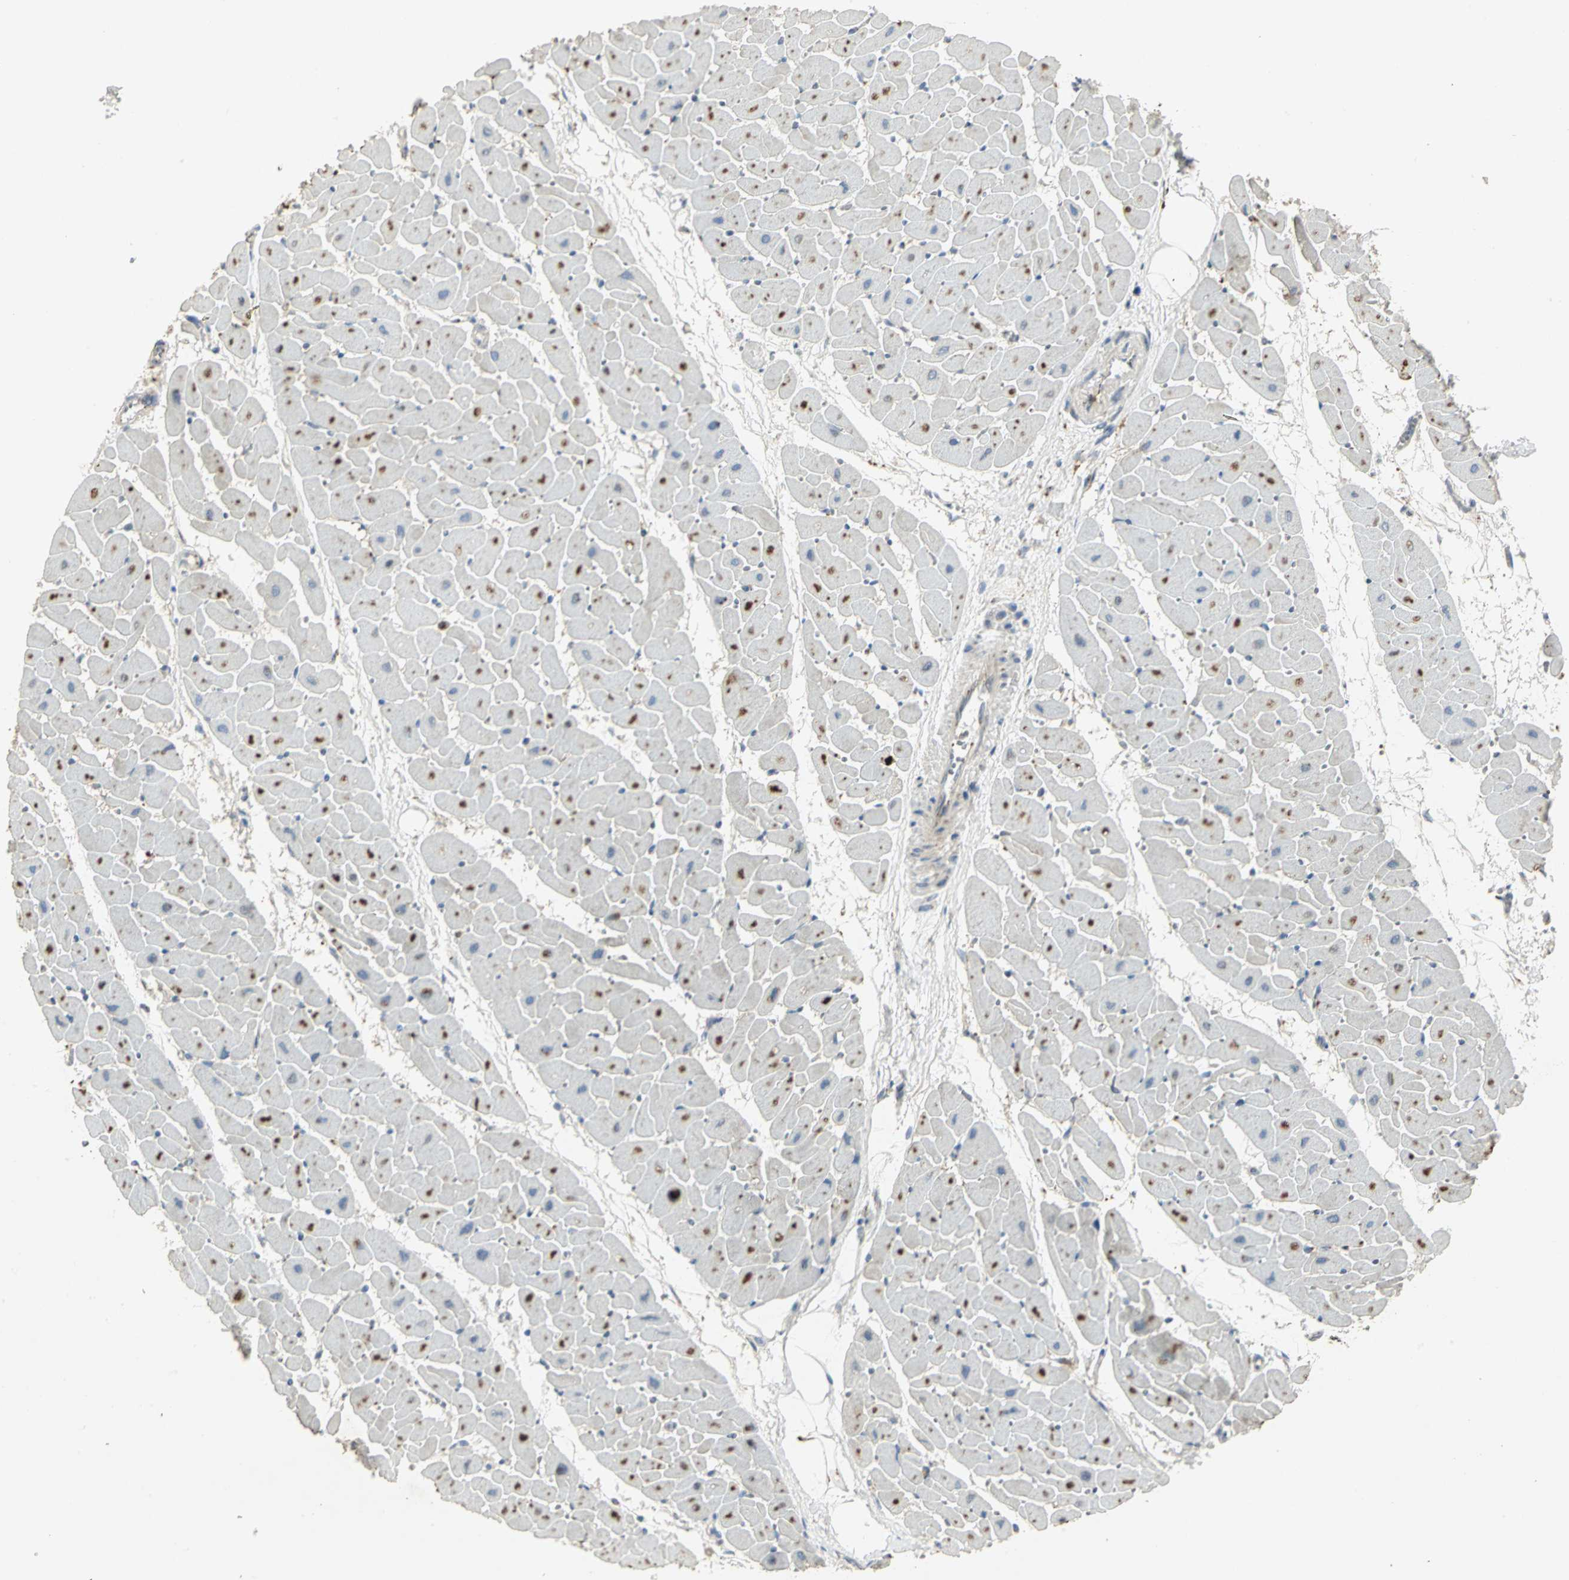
{"staining": {"intensity": "strong", "quantity": "25%-75%", "location": "nuclear"}, "tissue": "heart muscle", "cell_type": "Cardiomyocytes", "image_type": "normal", "snomed": [{"axis": "morphology", "description": "Normal tissue, NOS"}, {"axis": "topography", "description": "Heart"}], "caption": "A brown stain shows strong nuclear staining of a protein in cardiomyocytes of benign heart muscle. (Stains: DAB (3,3'-diaminobenzidine) in brown, nuclei in blue, Microscopy: brightfield microscopy at high magnification).", "gene": "TM9SF2", "patient": {"sex": "female", "age": 19}}